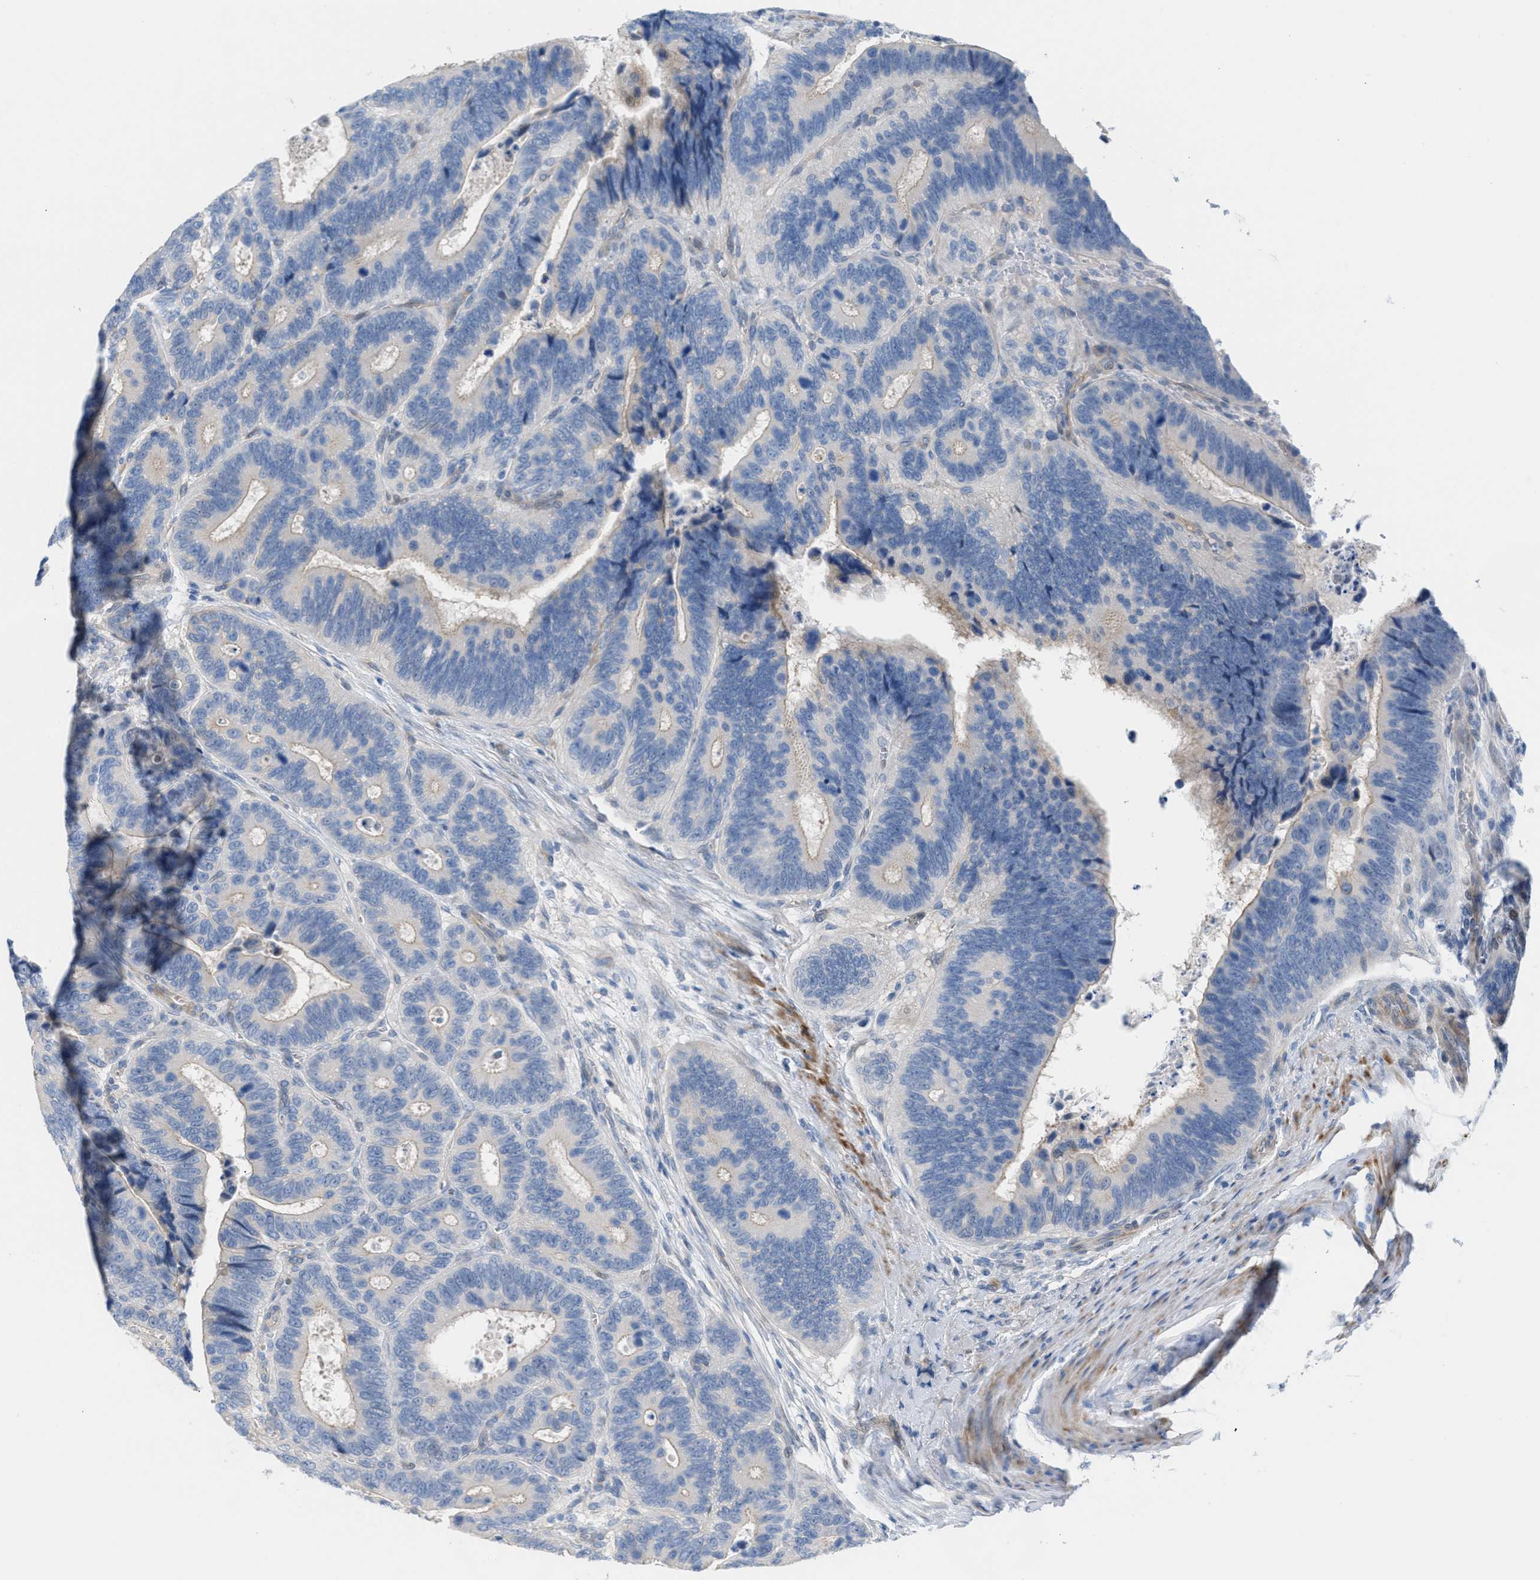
{"staining": {"intensity": "negative", "quantity": "none", "location": "none"}, "tissue": "colorectal cancer", "cell_type": "Tumor cells", "image_type": "cancer", "snomed": [{"axis": "morphology", "description": "Inflammation, NOS"}, {"axis": "morphology", "description": "Adenocarcinoma, NOS"}, {"axis": "topography", "description": "Colon"}], "caption": "Immunohistochemistry of human adenocarcinoma (colorectal) demonstrates no staining in tumor cells. (DAB IHC visualized using brightfield microscopy, high magnification).", "gene": "MPP3", "patient": {"sex": "male", "age": 72}}